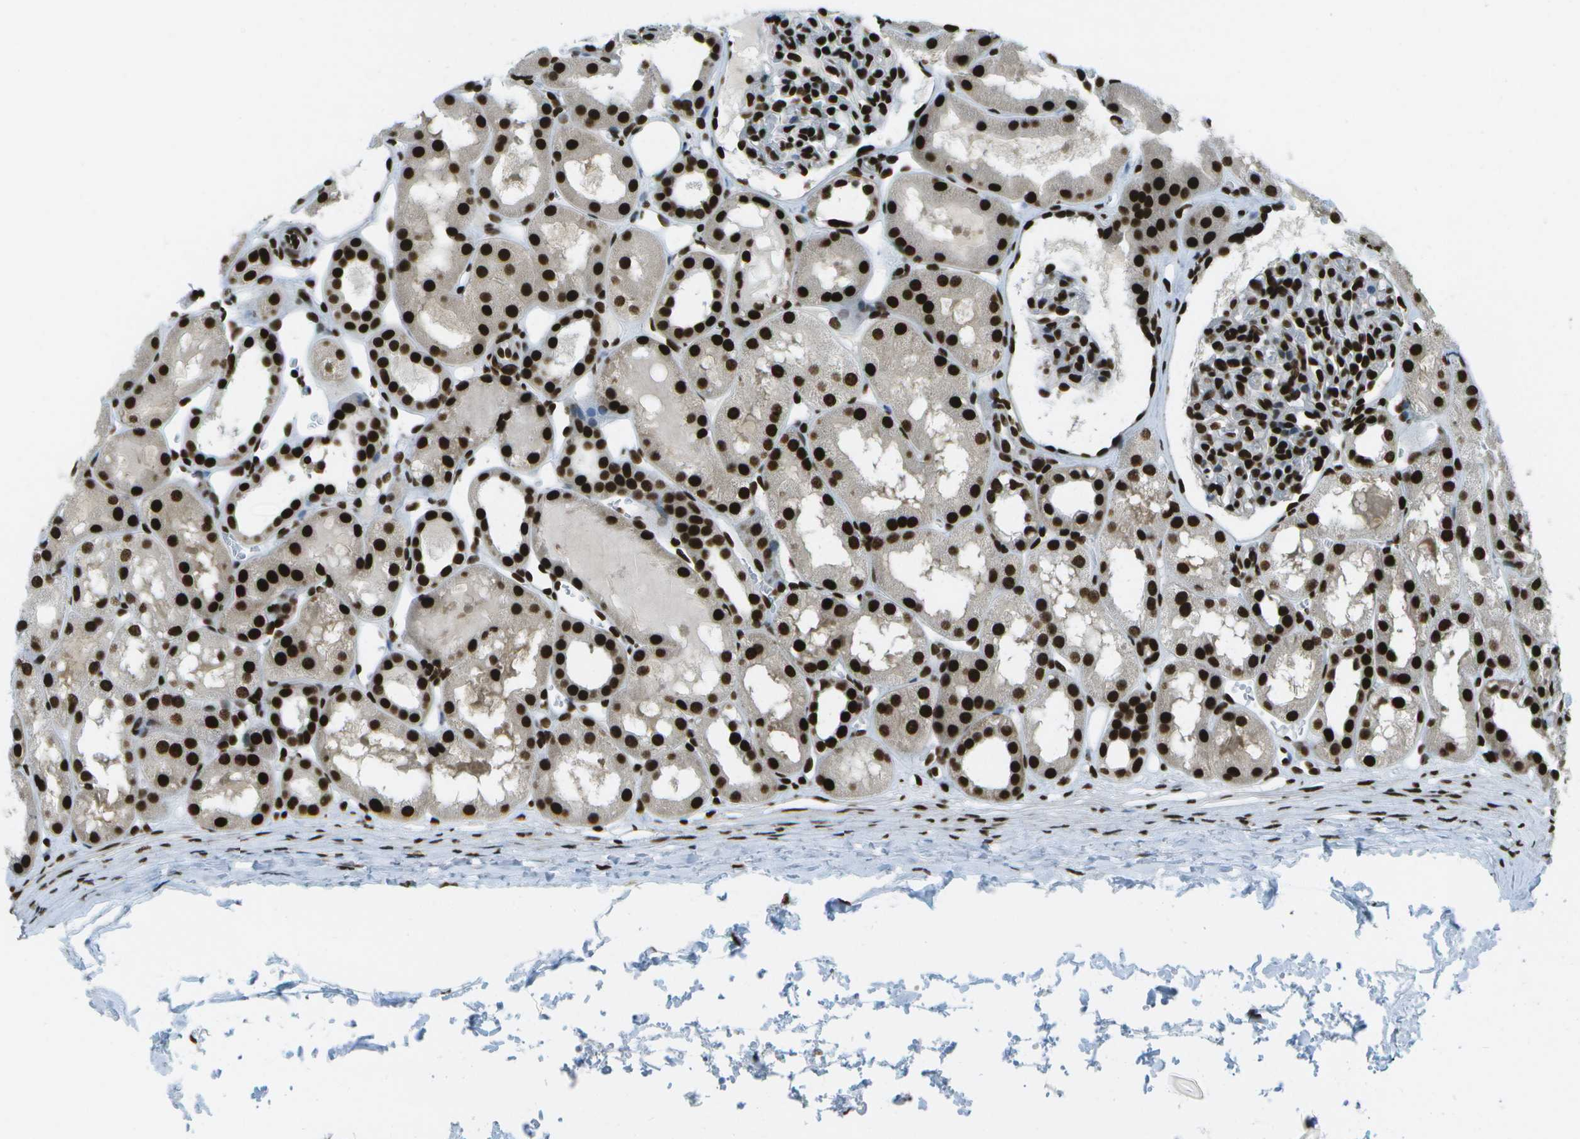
{"staining": {"intensity": "strong", "quantity": ">75%", "location": "nuclear"}, "tissue": "kidney", "cell_type": "Cells in glomeruli", "image_type": "normal", "snomed": [{"axis": "morphology", "description": "Normal tissue, NOS"}, {"axis": "topography", "description": "Kidney"}, {"axis": "topography", "description": "Urinary bladder"}], "caption": "Immunohistochemical staining of benign kidney displays high levels of strong nuclear positivity in about >75% of cells in glomeruli.", "gene": "GLYR1", "patient": {"sex": "male", "age": 16}}